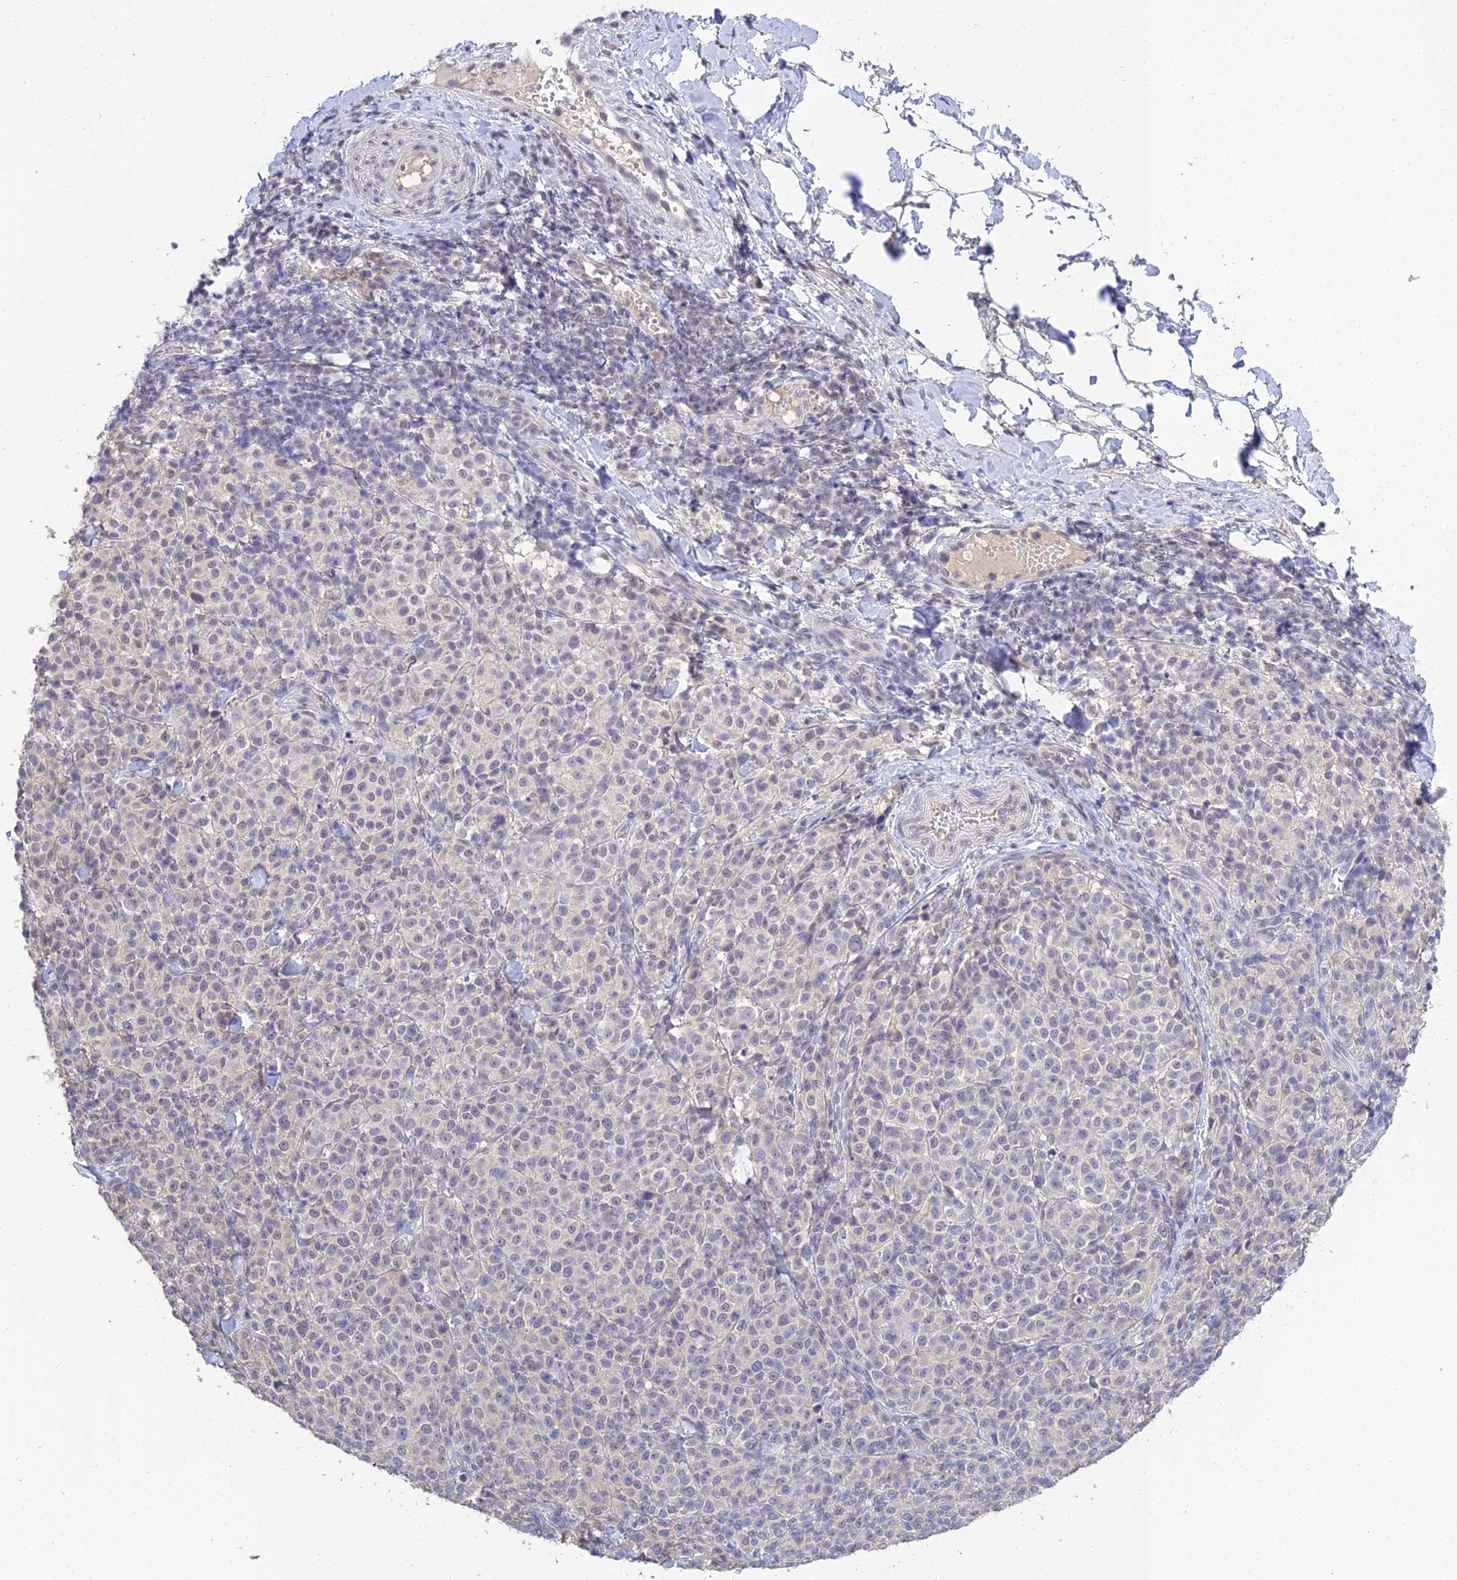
{"staining": {"intensity": "negative", "quantity": "none", "location": "none"}, "tissue": "melanoma", "cell_type": "Tumor cells", "image_type": "cancer", "snomed": [{"axis": "morphology", "description": "Normal tissue, NOS"}, {"axis": "morphology", "description": "Malignant melanoma, NOS"}, {"axis": "topography", "description": "Skin"}], "caption": "A micrograph of human malignant melanoma is negative for staining in tumor cells.", "gene": "HOXB1", "patient": {"sex": "female", "age": 34}}